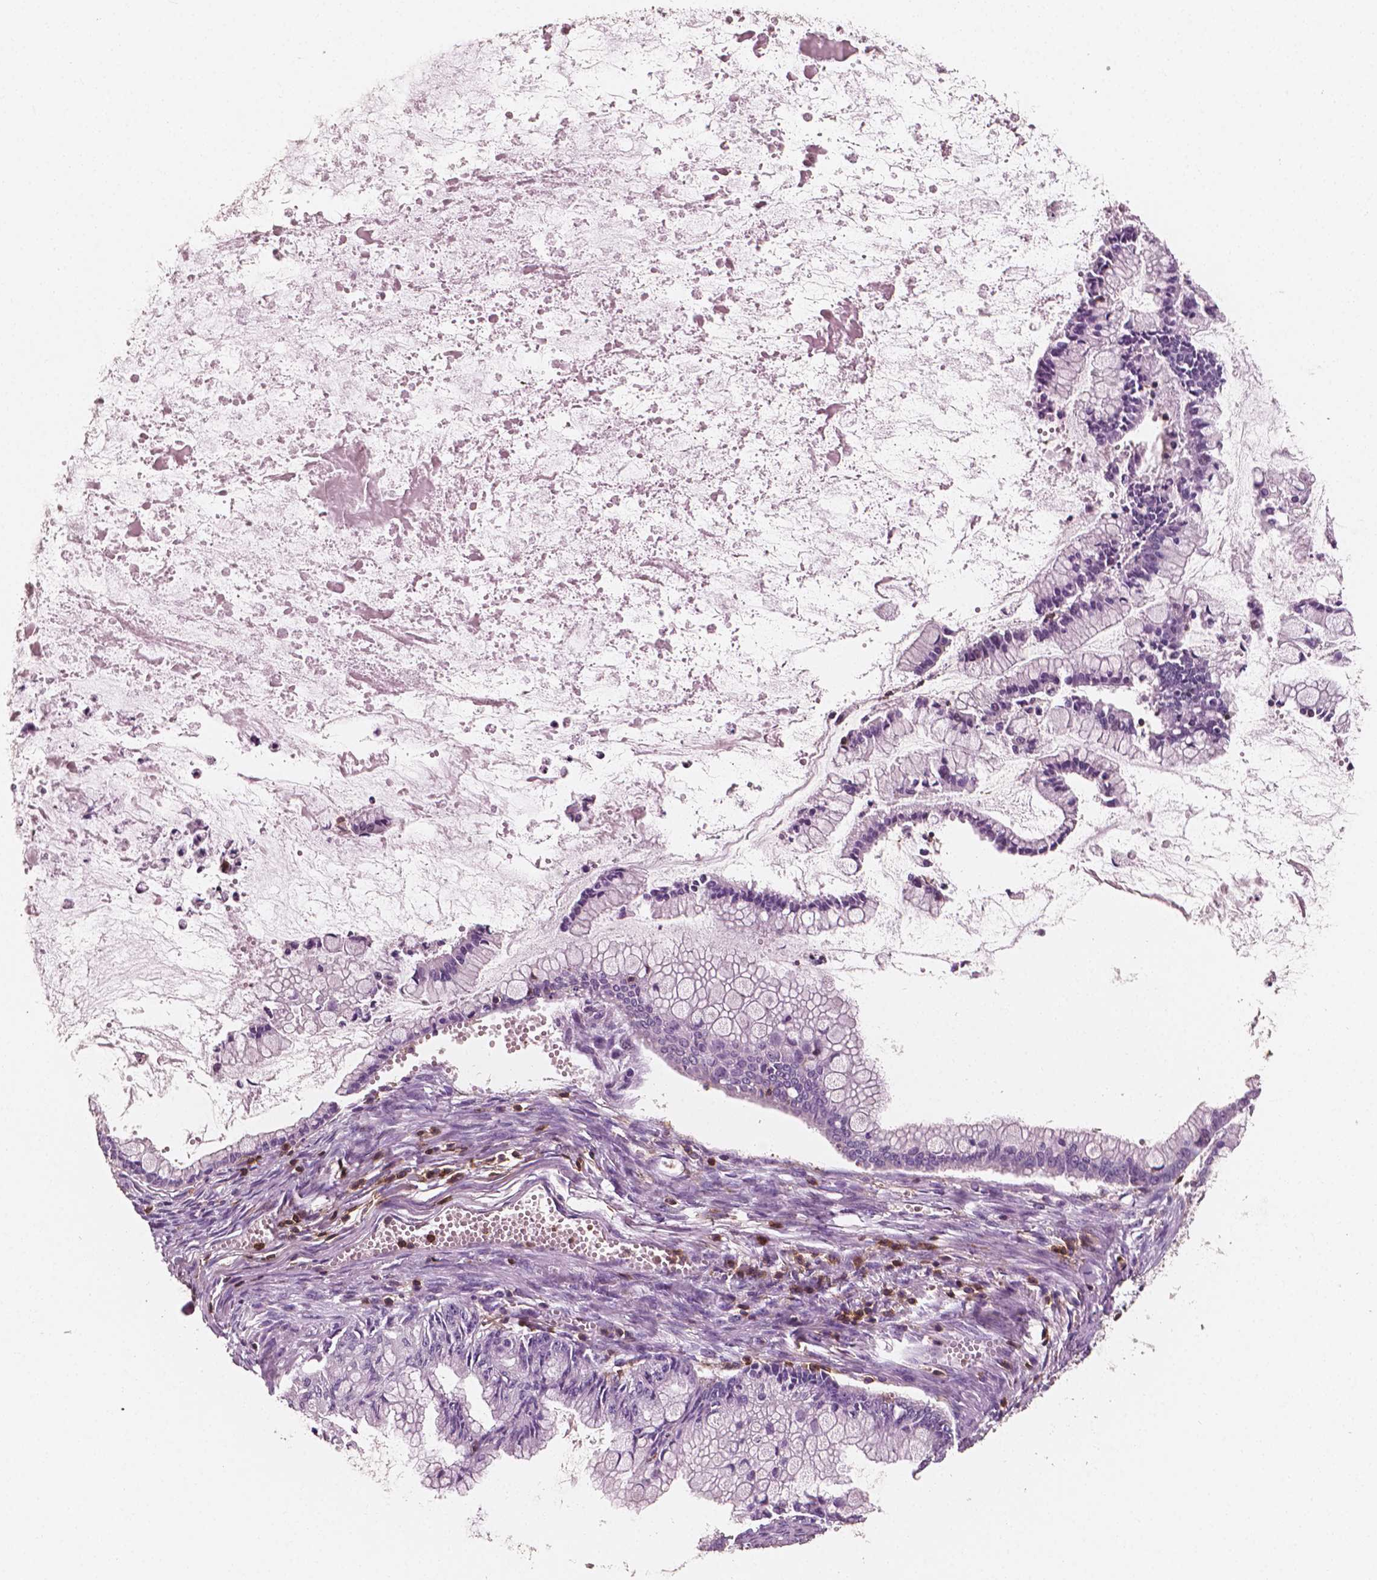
{"staining": {"intensity": "negative", "quantity": "none", "location": "none"}, "tissue": "ovarian cancer", "cell_type": "Tumor cells", "image_type": "cancer", "snomed": [{"axis": "morphology", "description": "Cystadenocarcinoma, mucinous, NOS"}, {"axis": "topography", "description": "Ovary"}], "caption": "IHC photomicrograph of ovarian mucinous cystadenocarcinoma stained for a protein (brown), which exhibits no staining in tumor cells.", "gene": "PTPRC", "patient": {"sex": "female", "age": 67}}